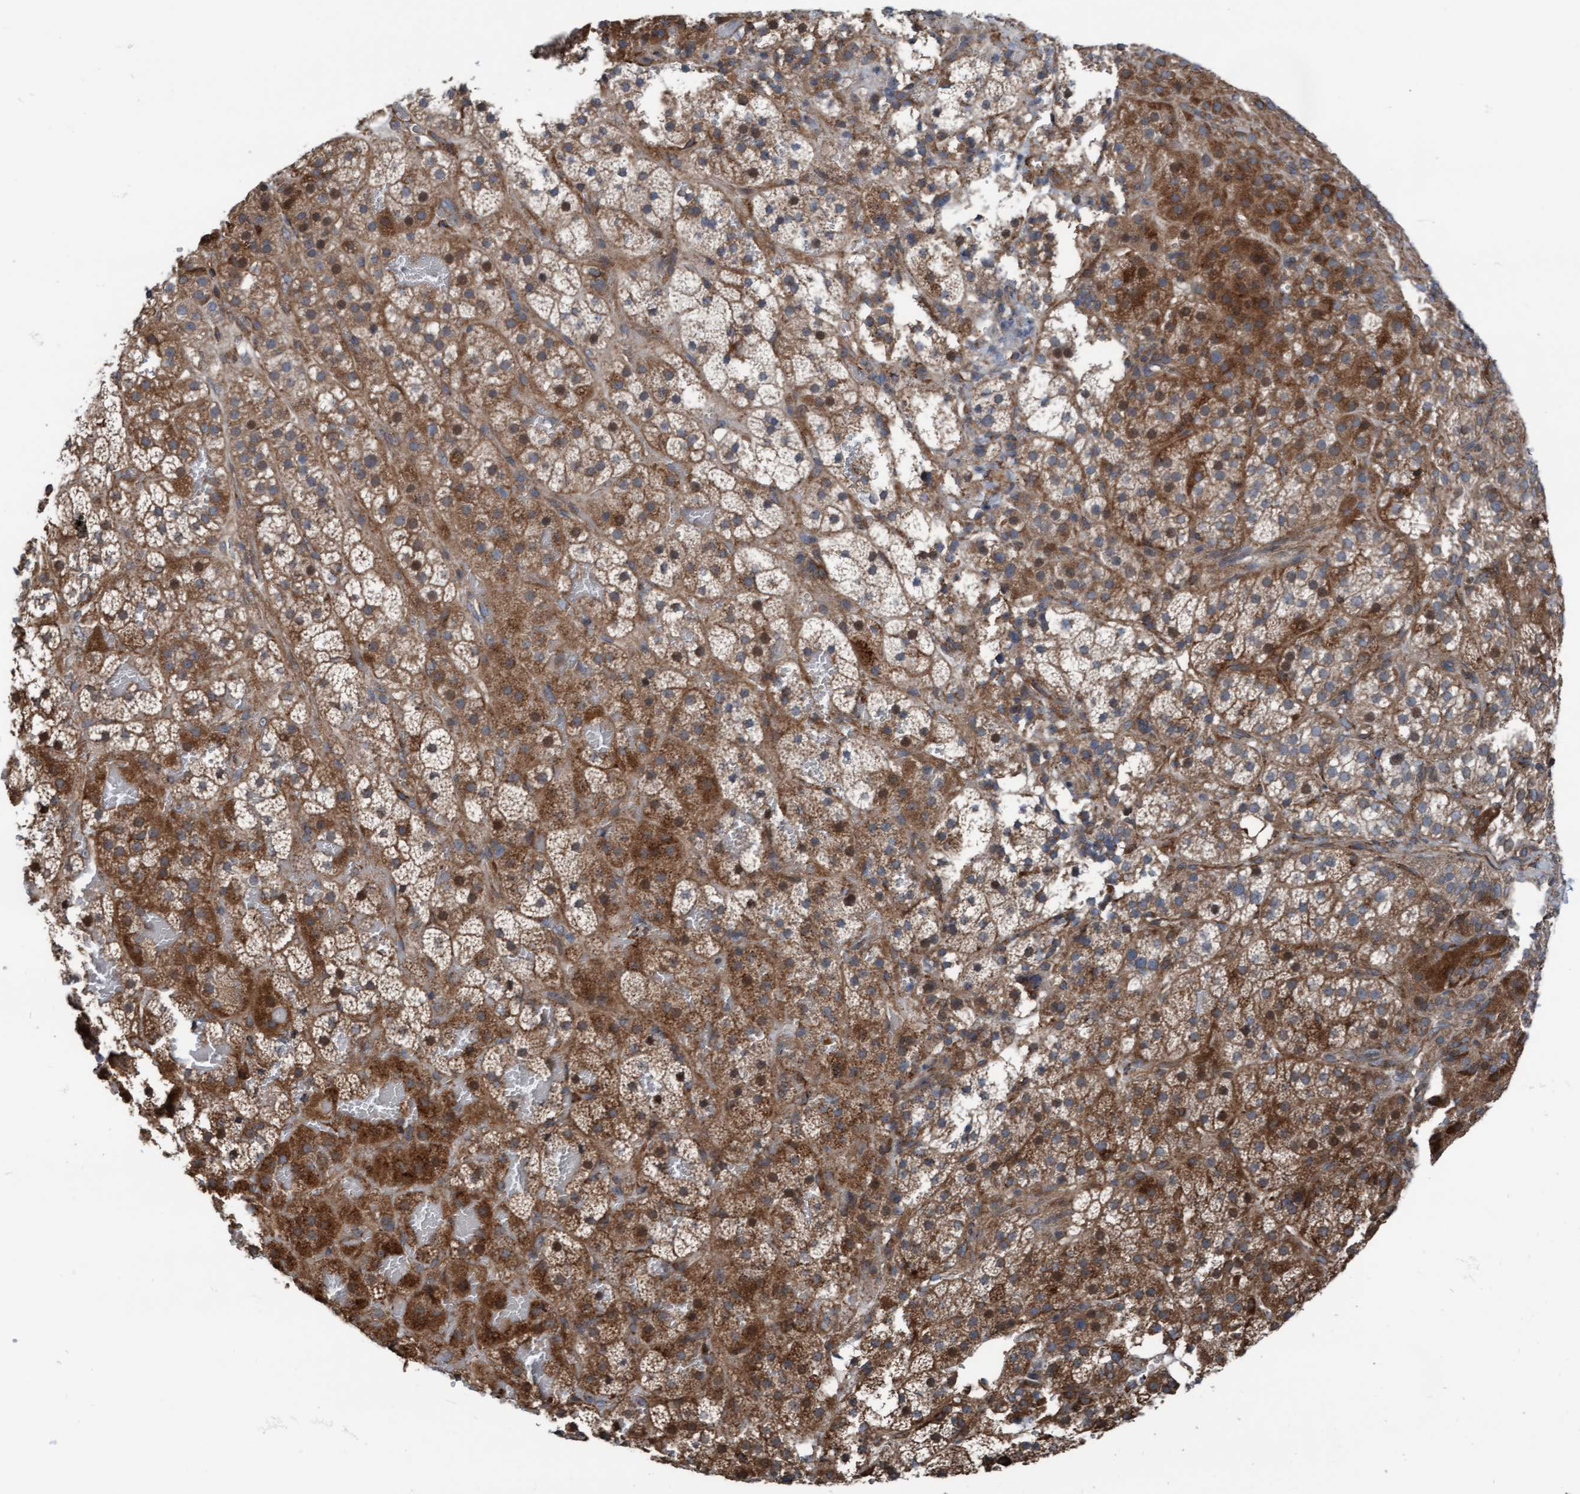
{"staining": {"intensity": "strong", "quantity": "25%-75%", "location": "cytoplasmic/membranous"}, "tissue": "adrenal gland", "cell_type": "Glandular cells", "image_type": "normal", "snomed": [{"axis": "morphology", "description": "Normal tissue, NOS"}, {"axis": "topography", "description": "Adrenal gland"}], "caption": "Strong cytoplasmic/membranous staining for a protein is identified in approximately 25%-75% of glandular cells of benign adrenal gland using immunohistochemistry.", "gene": "RAP1GAP2", "patient": {"sex": "female", "age": 59}}